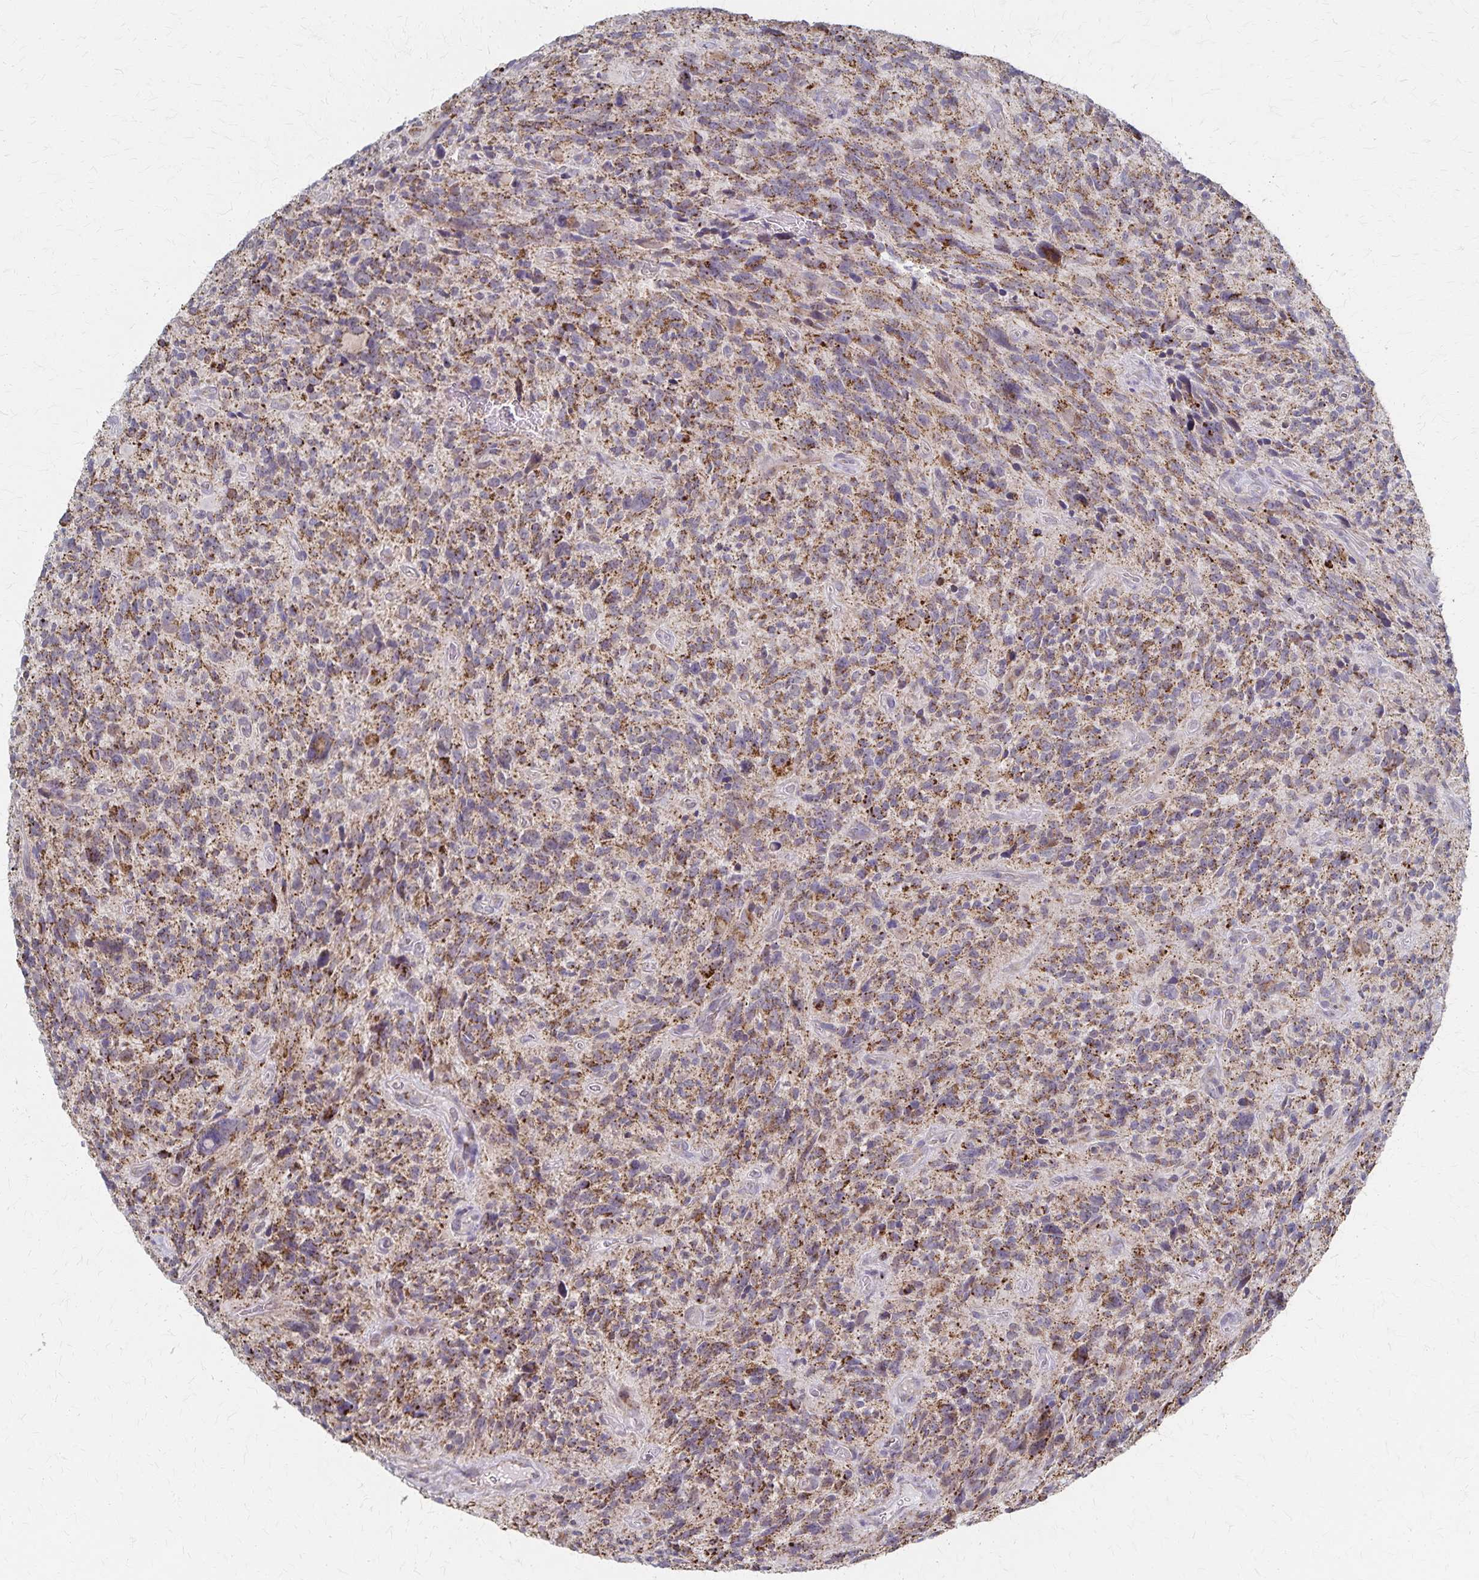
{"staining": {"intensity": "moderate", "quantity": ">75%", "location": "cytoplasmic/membranous"}, "tissue": "glioma", "cell_type": "Tumor cells", "image_type": "cancer", "snomed": [{"axis": "morphology", "description": "Glioma, malignant, High grade"}, {"axis": "topography", "description": "Brain"}], "caption": "Protein expression analysis of high-grade glioma (malignant) demonstrates moderate cytoplasmic/membranous expression in about >75% of tumor cells.", "gene": "DYRK4", "patient": {"sex": "male", "age": 46}}